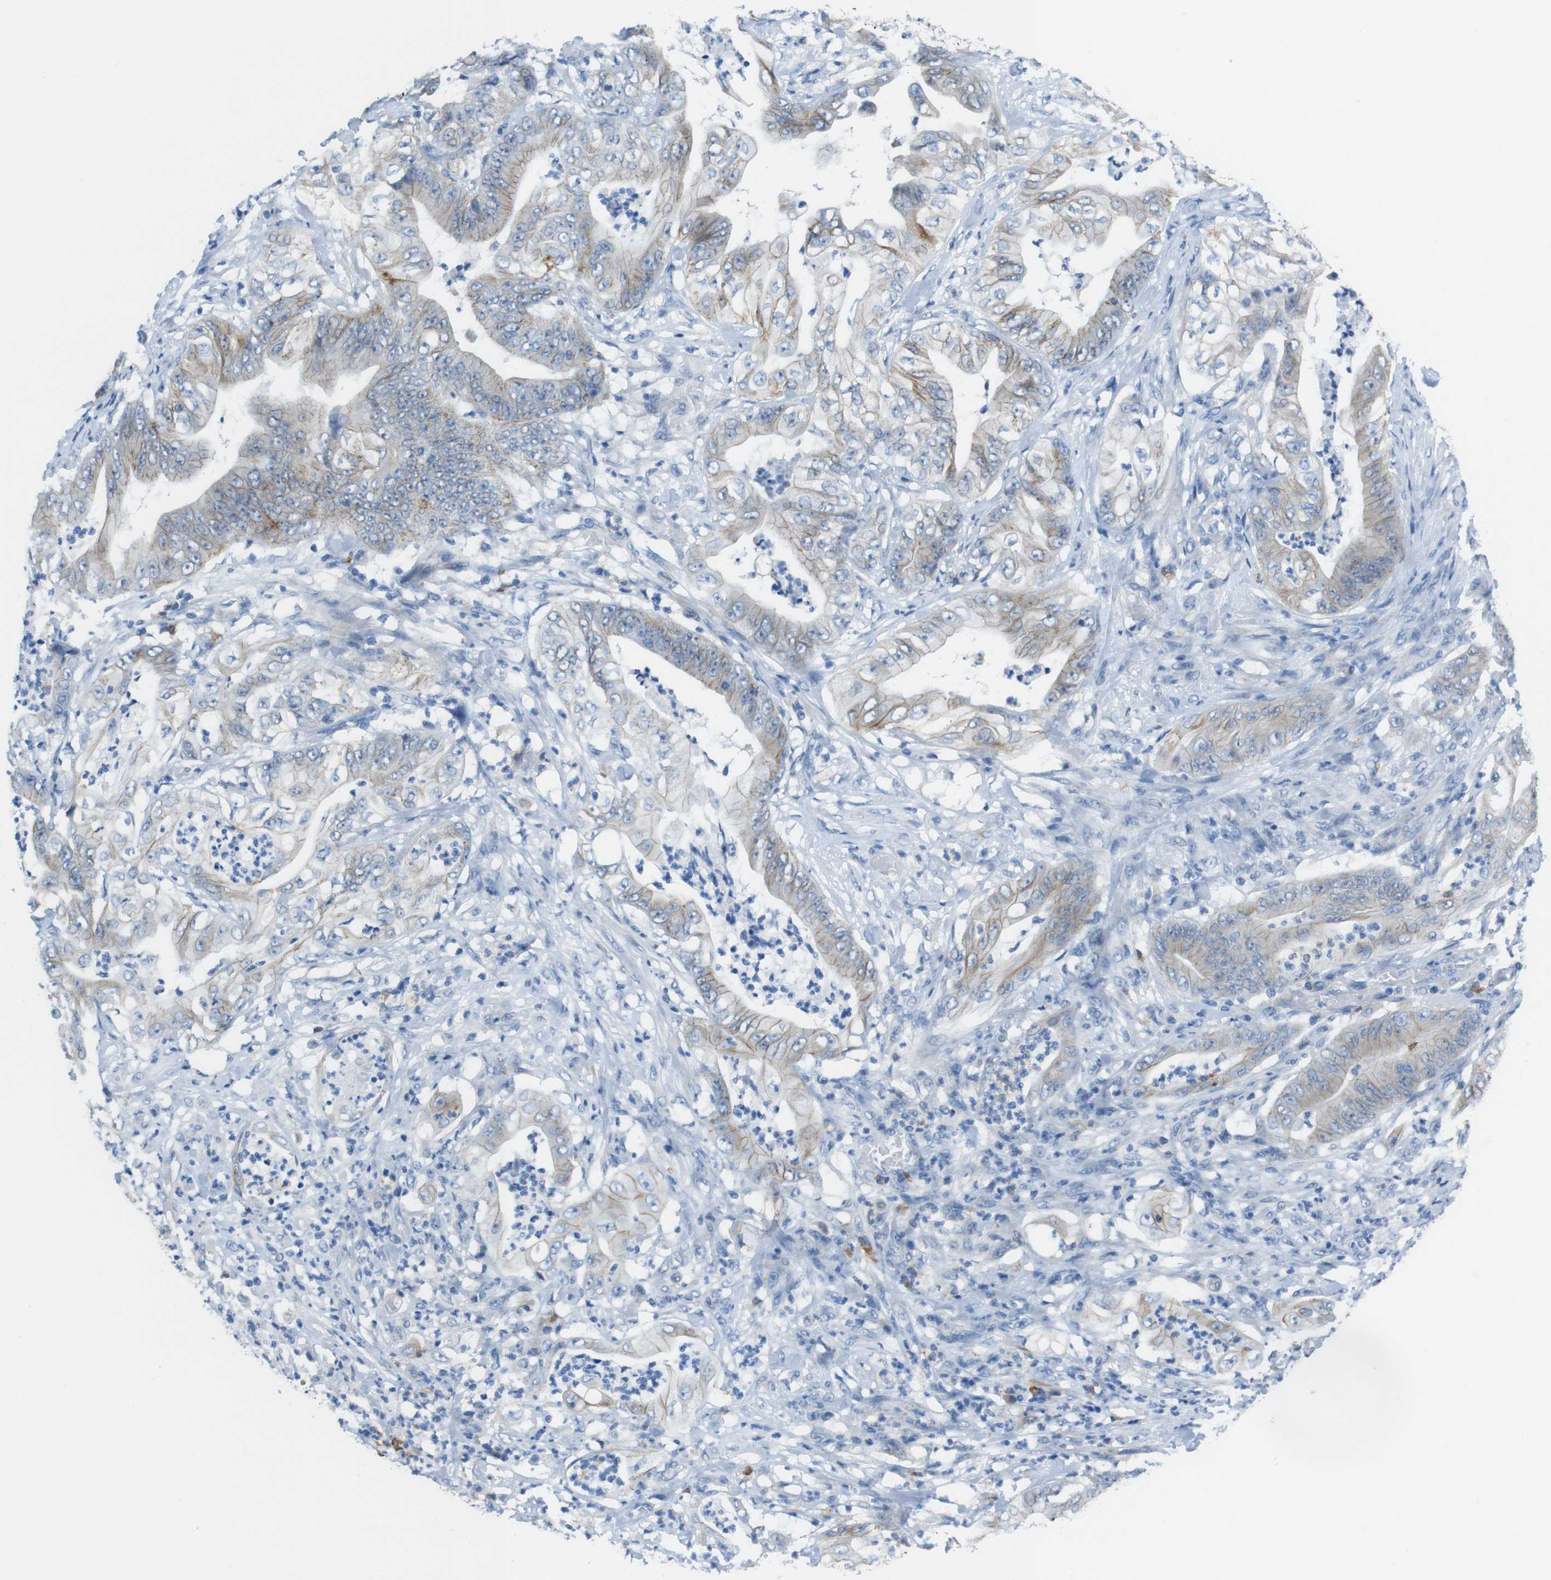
{"staining": {"intensity": "weak", "quantity": "25%-75%", "location": "cytoplasmic/membranous"}, "tissue": "stomach cancer", "cell_type": "Tumor cells", "image_type": "cancer", "snomed": [{"axis": "morphology", "description": "Adenocarcinoma, NOS"}, {"axis": "topography", "description": "Stomach"}], "caption": "Immunohistochemical staining of stomach cancer (adenocarcinoma) exhibits weak cytoplasmic/membranous protein staining in about 25%-75% of tumor cells.", "gene": "CLMN", "patient": {"sex": "female", "age": 73}}